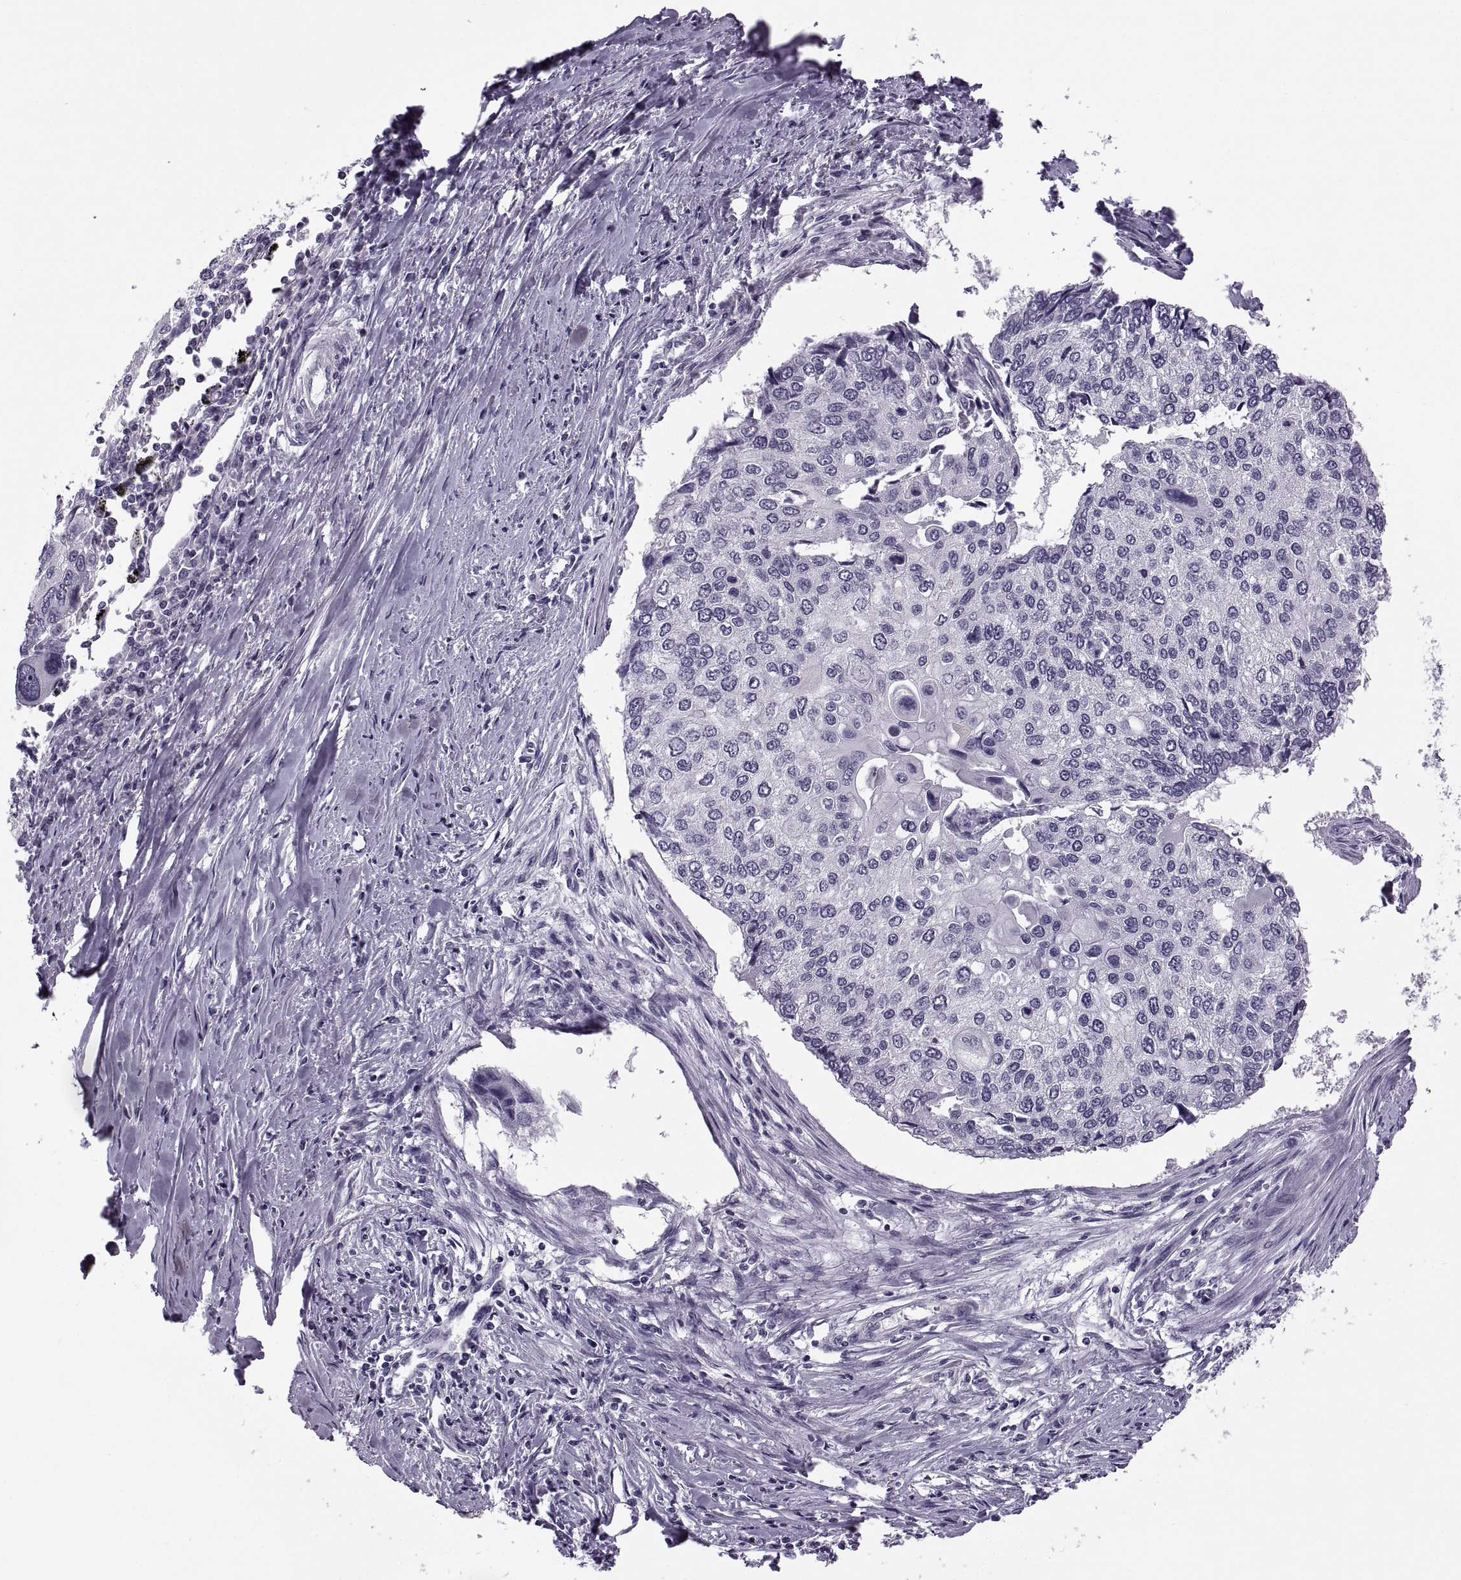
{"staining": {"intensity": "negative", "quantity": "none", "location": "none"}, "tissue": "lung cancer", "cell_type": "Tumor cells", "image_type": "cancer", "snomed": [{"axis": "morphology", "description": "Squamous cell carcinoma, NOS"}, {"axis": "morphology", "description": "Squamous cell carcinoma, metastatic, NOS"}, {"axis": "topography", "description": "Lung"}], "caption": "Tumor cells are negative for brown protein staining in lung cancer (metastatic squamous cell carcinoma).", "gene": "MAGEB1", "patient": {"sex": "male", "age": 63}}